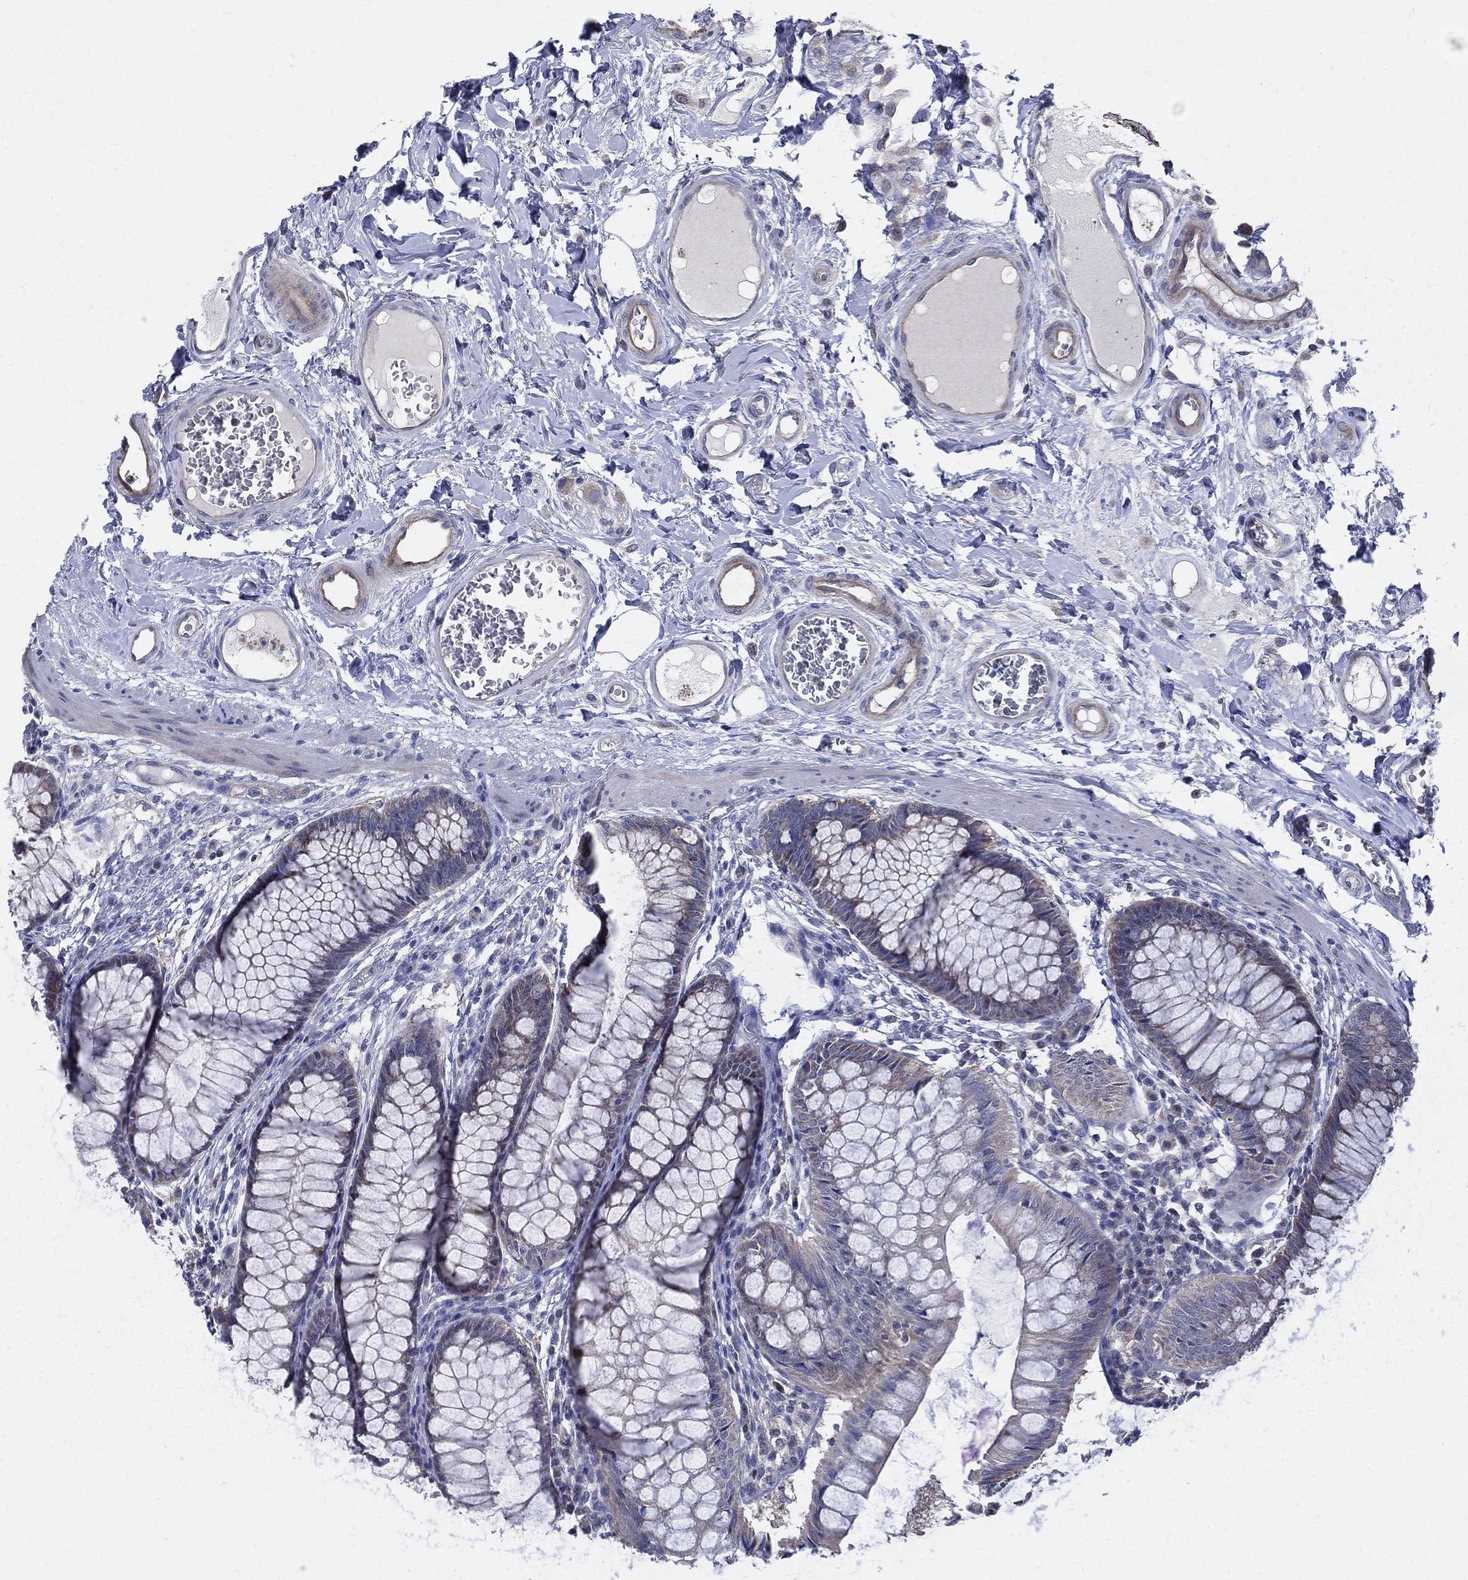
{"staining": {"intensity": "moderate", "quantity": "<25%", "location": "cytoplasmic/membranous"}, "tissue": "colon", "cell_type": "Endothelial cells", "image_type": "normal", "snomed": [{"axis": "morphology", "description": "Normal tissue, NOS"}, {"axis": "topography", "description": "Colon"}], "caption": "Immunohistochemistry staining of normal colon, which shows low levels of moderate cytoplasmic/membranous staining in approximately <25% of endothelial cells indicating moderate cytoplasmic/membranous protein expression. The staining was performed using DAB (3,3'-diaminobenzidine) (brown) for protein detection and nuclei were counterstained in hematoxylin (blue).", "gene": "POMZP3", "patient": {"sex": "female", "age": 65}}